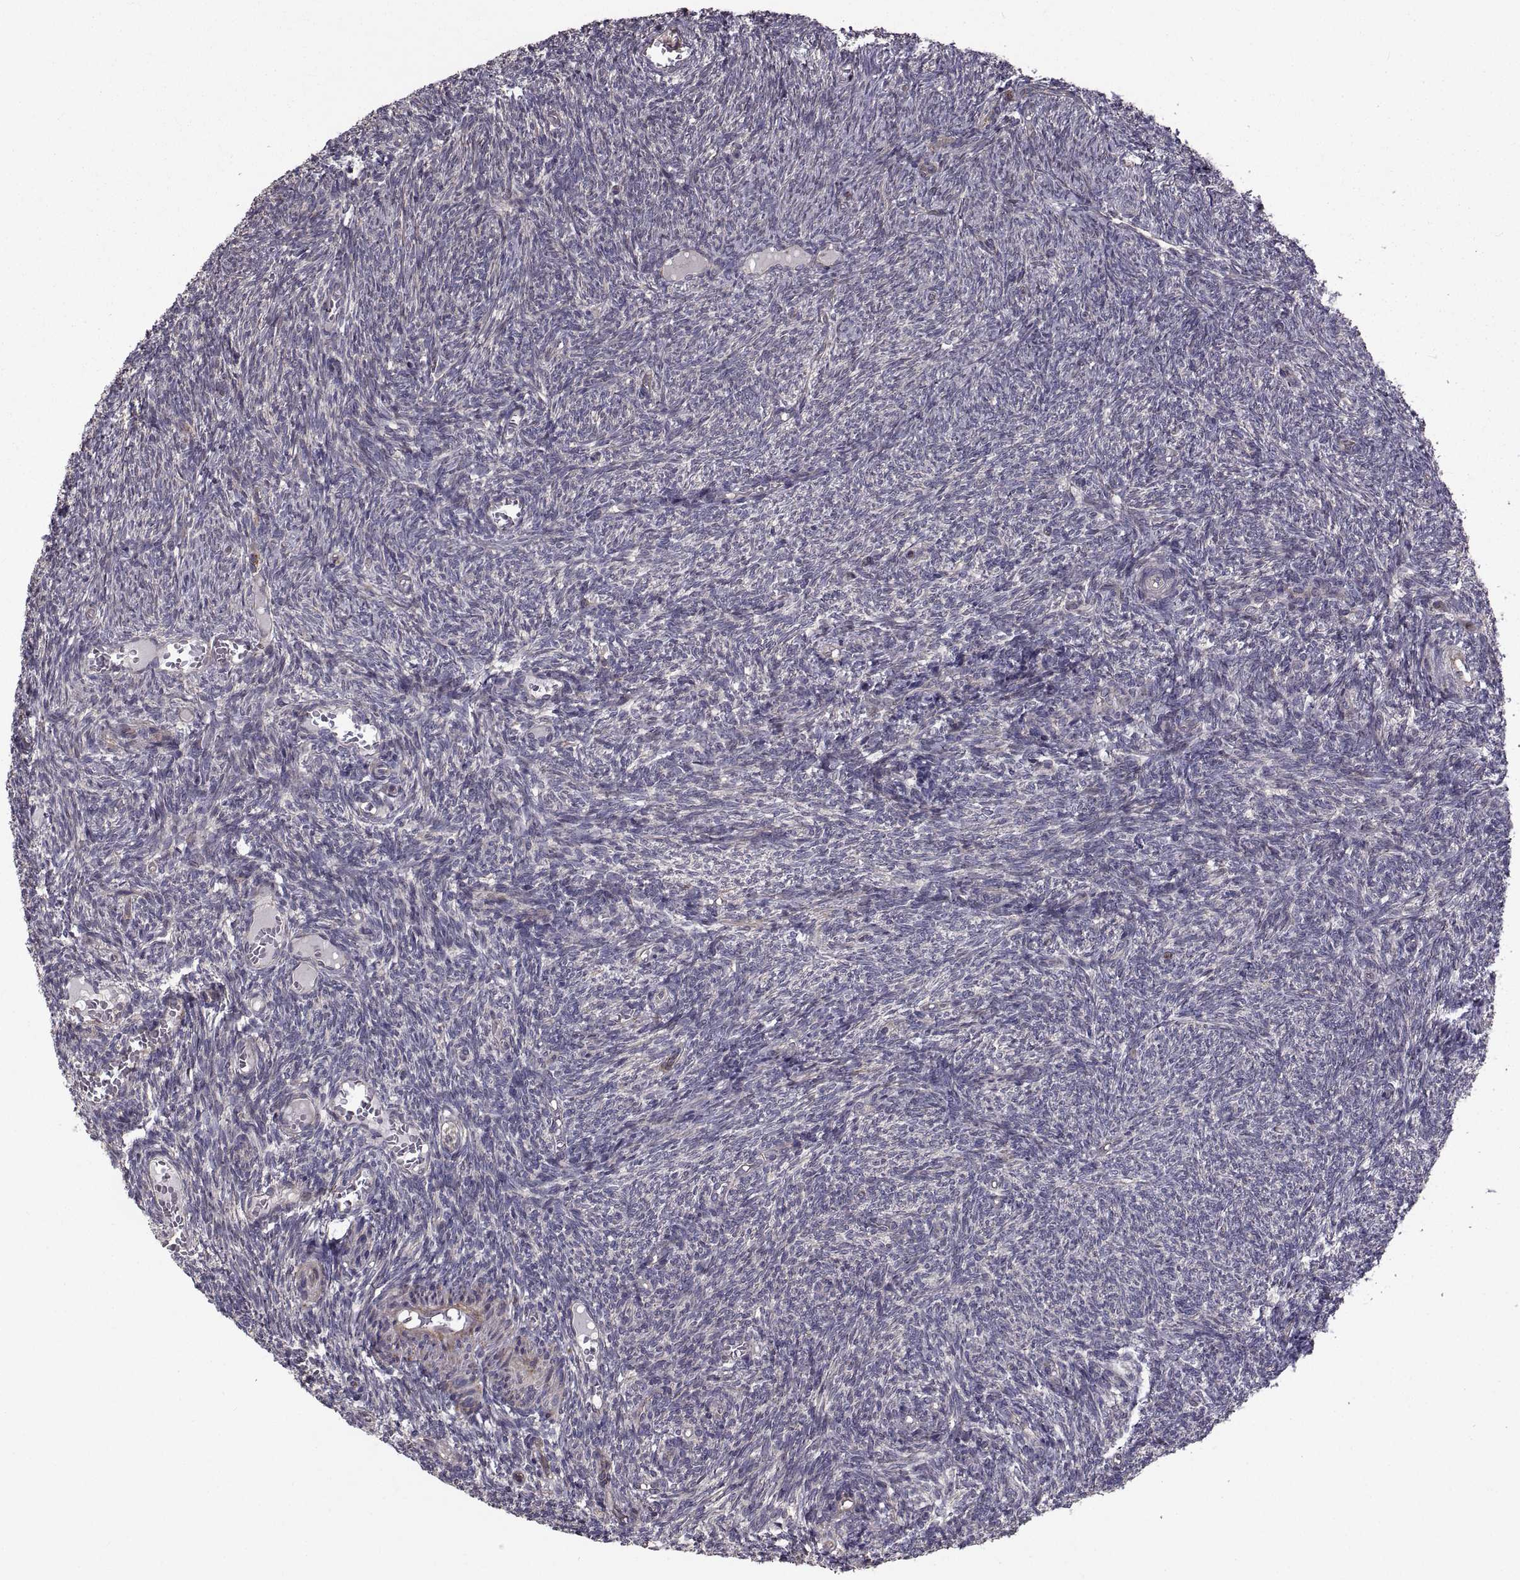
{"staining": {"intensity": "negative", "quantity": "none", "location": "none"}, "tissue": "ovary", "cell_type": "Ovarian stroma cells", "image_type": "normal", "snomed": [{"axis": "morphology", "description": "Normal tissue, NOS"}, {"axis": "topography", "description": "Ovary"}], "caption": "Ovarian stroma cells show no significant protein expression in normal ovary. The staining was performed using DAB to visualize the protein expression in brown, while the nuclei were stained in blue with hematoxylin (Magnification: 20x).", "gene": "PMM2", "patient": {"sex": "female", "age": 39}}